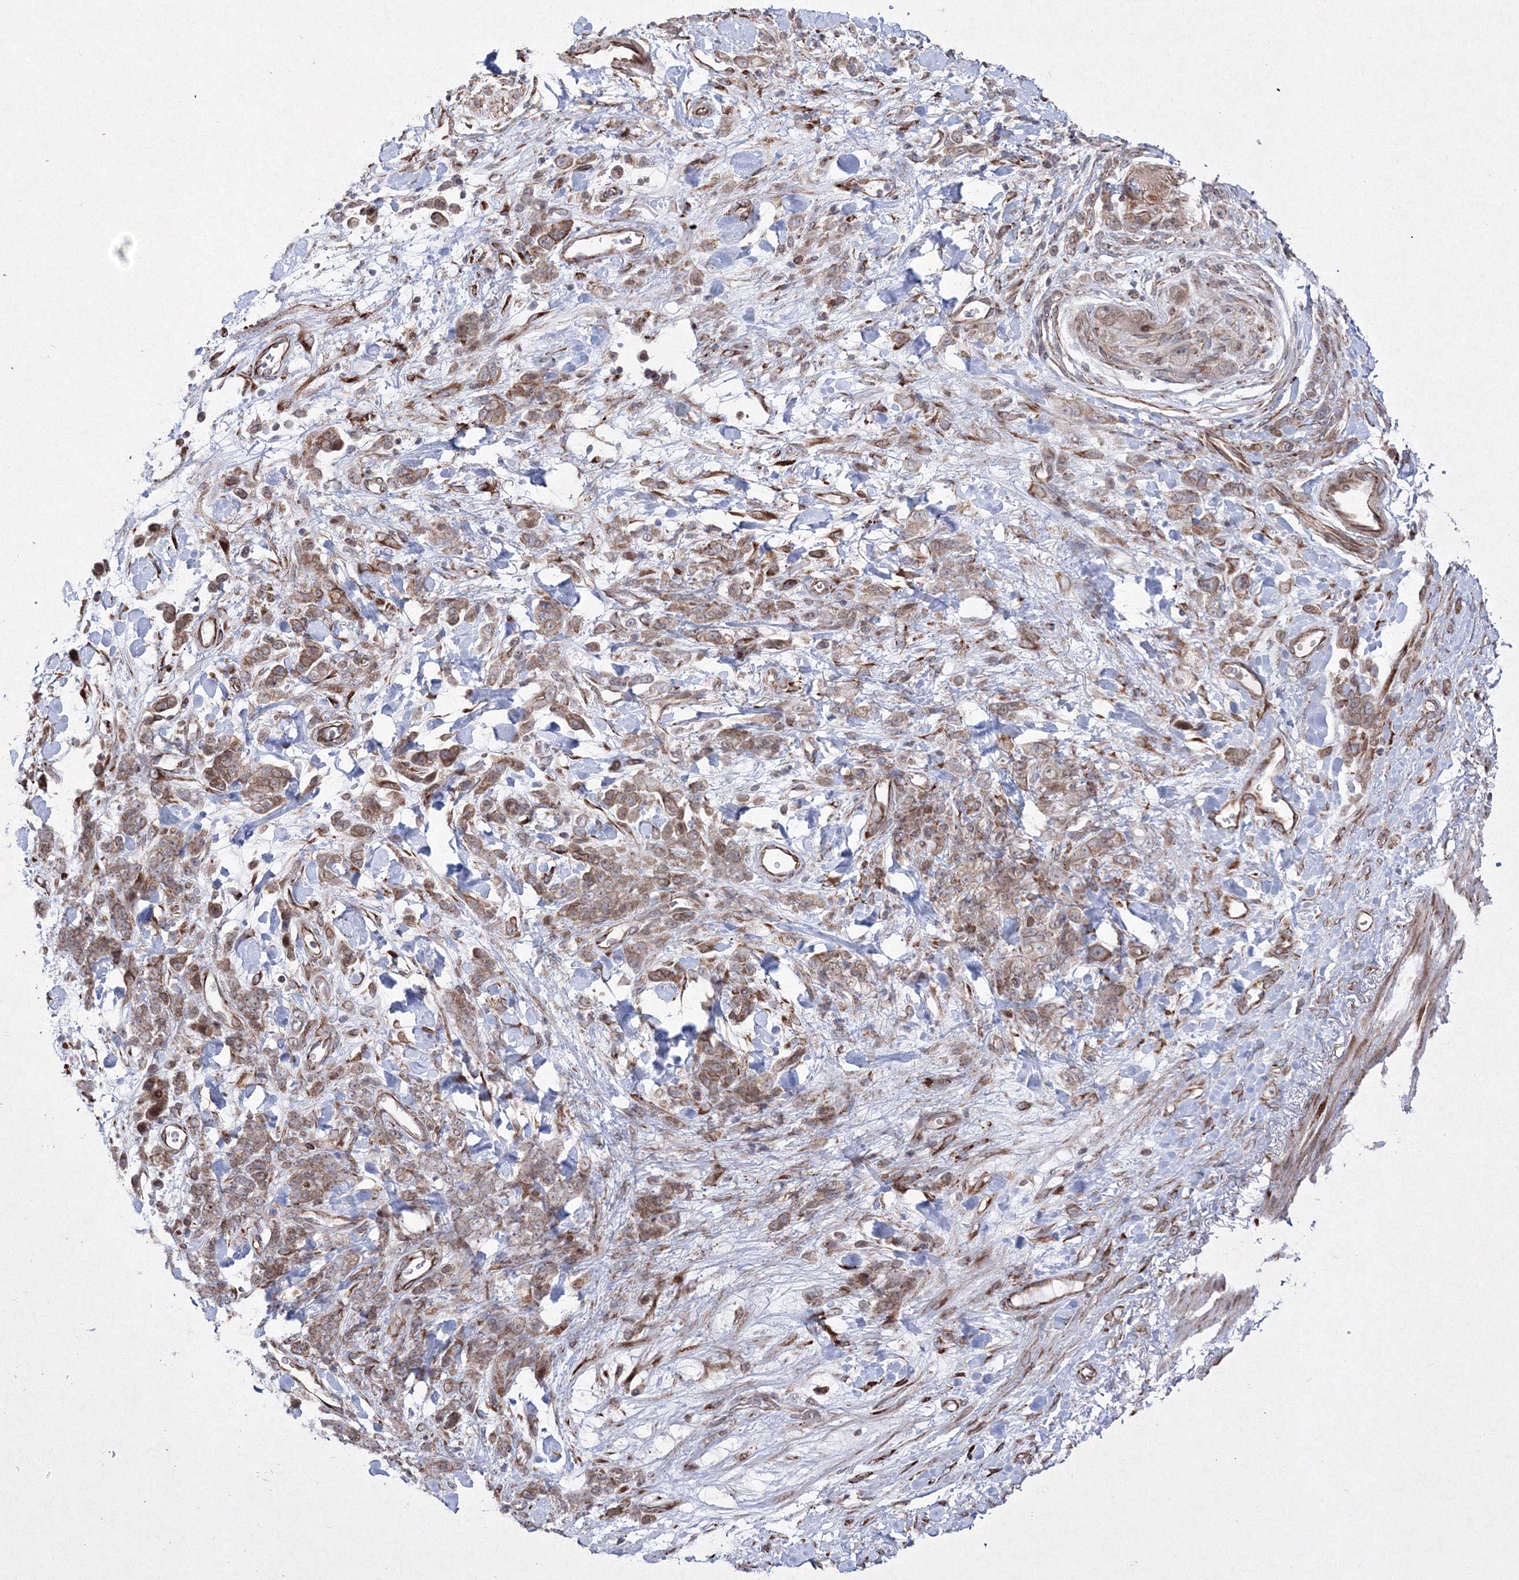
{"staining": {"intensity": "moderate", "quantity": ">75%", "location": "cytoplasmic/membranous"}, "tissue": "stomach cancer", "cell_type": "Tumor cells", "image_type": "cancer", "snomed": [{"axis": "morphology", "description": "Normal tissue, NOS"}, {"axis": "morphology", "description": "Adenocarcinoma, NOS"}, {"axis": "topography", "description": "Stomach"}], "caption": "Stomach cancer (adenocarcinoma) stained with immunohistochemistry displays moderate cytoplasmic/membranous staining in approximately >75% of tumor cells.", "gene": "EFCAB12", "patient": {"sex": "male", "age": 82}}